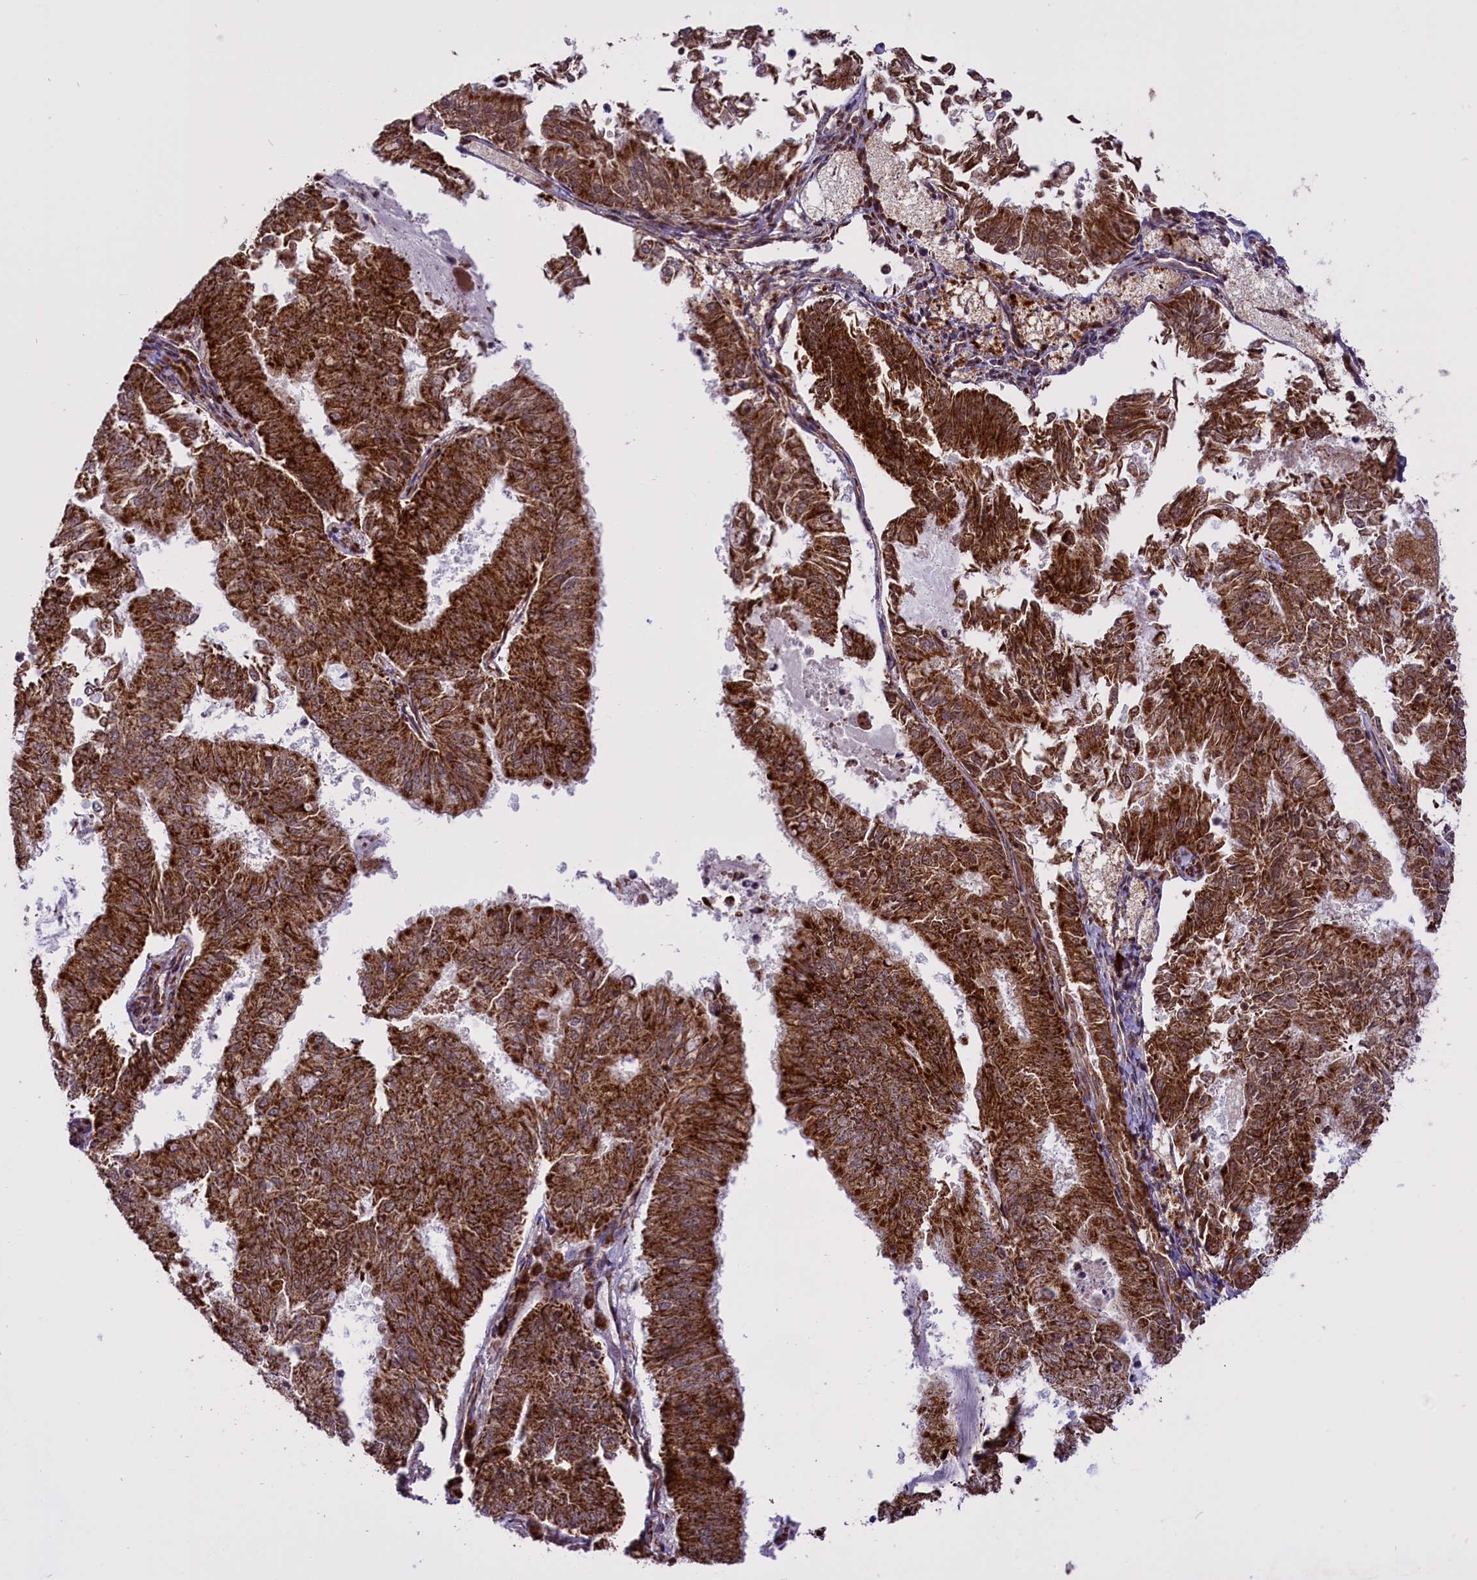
{"staining": {"intensity": "strong", "quantity": ">75%", "location": "cytoplasmic/membranous"}, "tissue": "endometrial cancer", "cell_type": "Tumor cells", "image_type": "cancer", "snomed": [{"axis": "morphology", "description": "Adenocarcinoma, NOS"}, {"axis": "topography", "description": "Endometrium"}], "caption": "Immunohistochemistry (IHC) of human endometrial cancer shows high levels of strong cytoplasmic/membranous expression in about >75% of tumor cells.", "gene": "NDUFS5", "patient": {"sex": "female", "age": 57}}